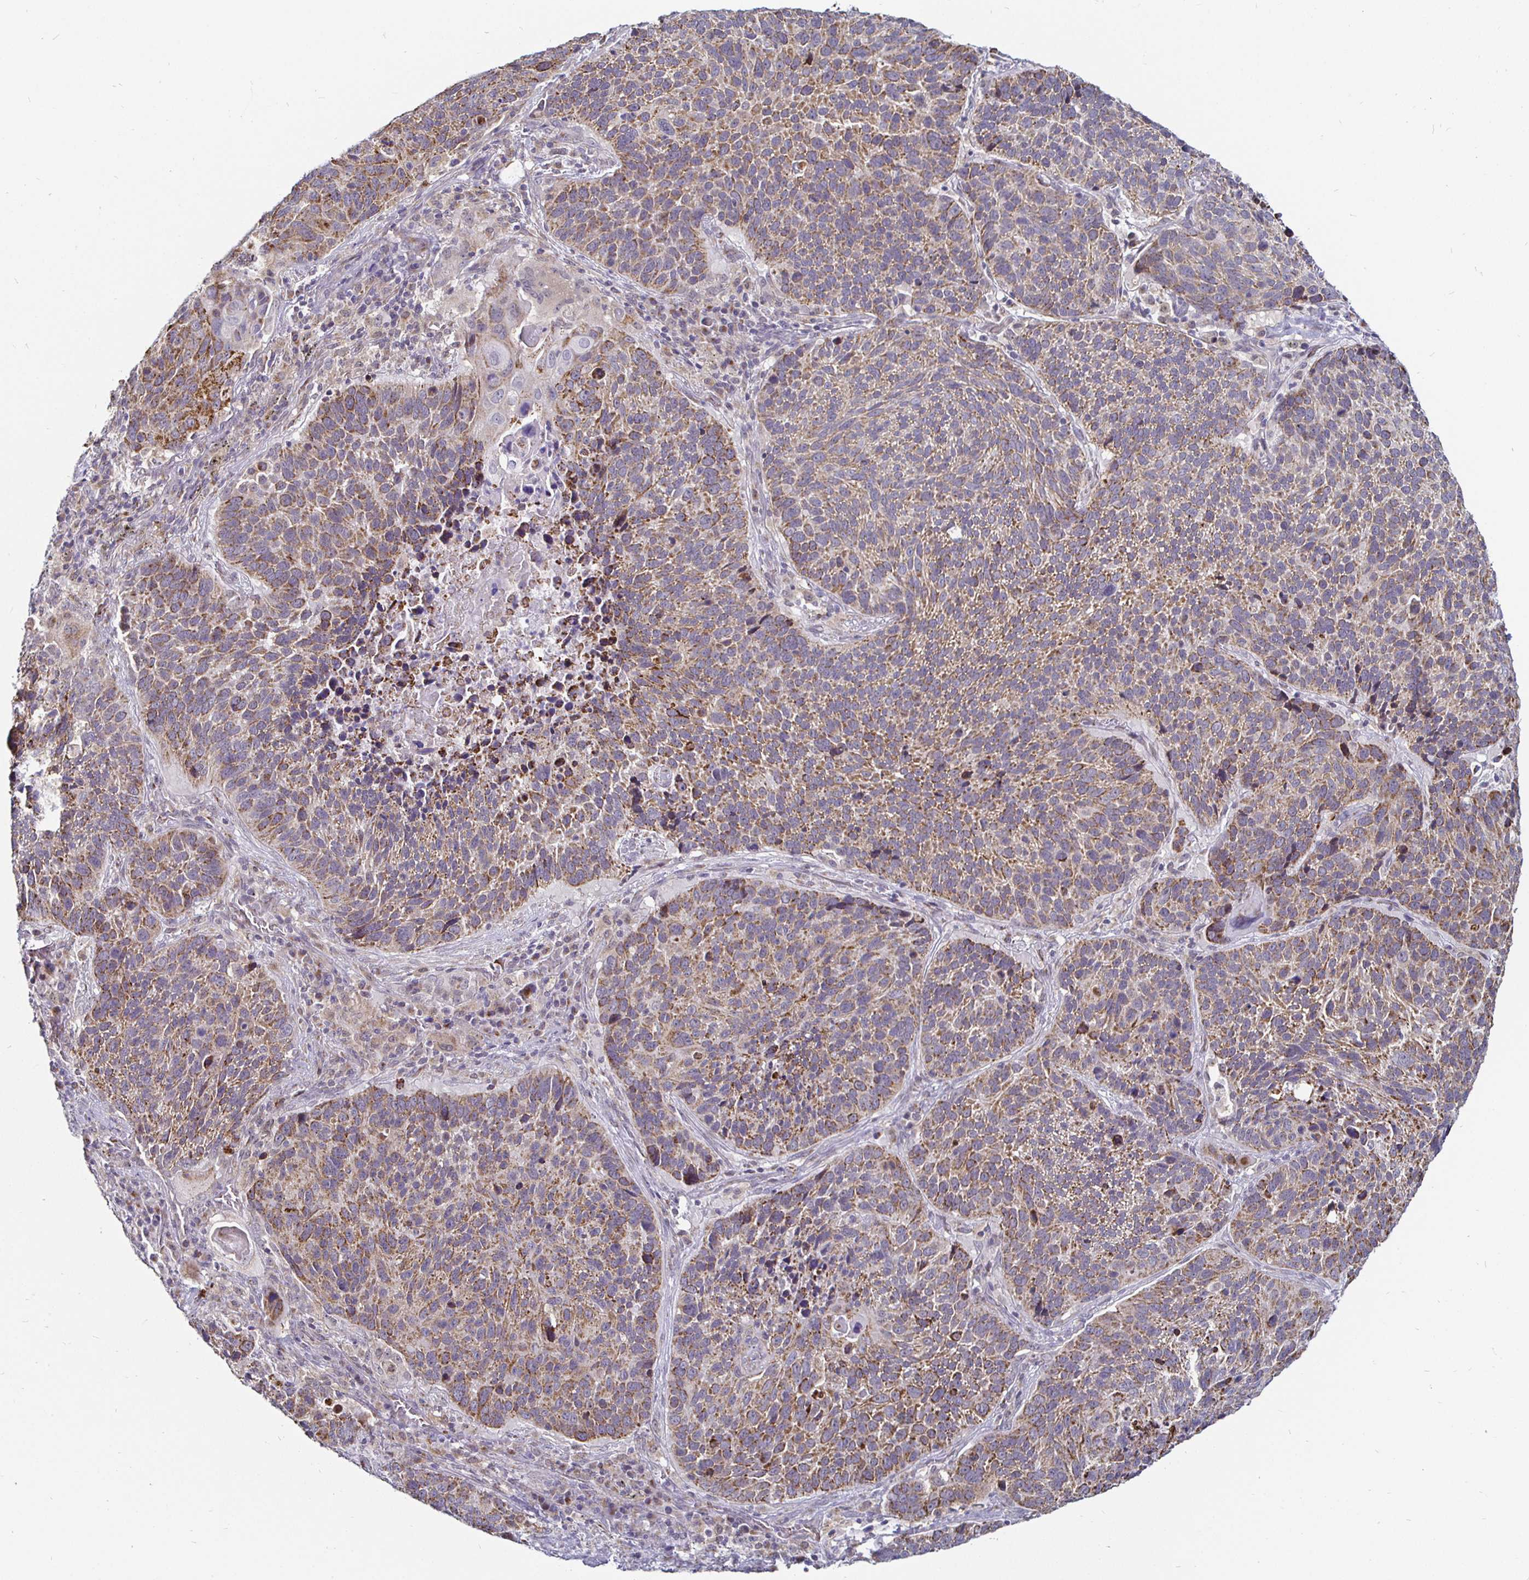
{"staining": {"intensity": "moderate", "quantity": "25%-75%", "location": "cytoplasmic/membranous"}, "tissue": "lung cancer", "cell_type": "Tumor cells", "image_type": "cancer", "snomed": [{"axis": "morphology", "description": "Squamous cell carcinoma, NOS"}, {"axis": "topography", "description": "Lung"}], "caption": "Protein positivity by IHC exhibits moderate cytoplasmic/membranous positivity in about 25%-75% of tumor cells in lung cancer (squamous cell carcinoma).", "gene": "ATG3", "patient": {"sex": "male", "age": 68}}